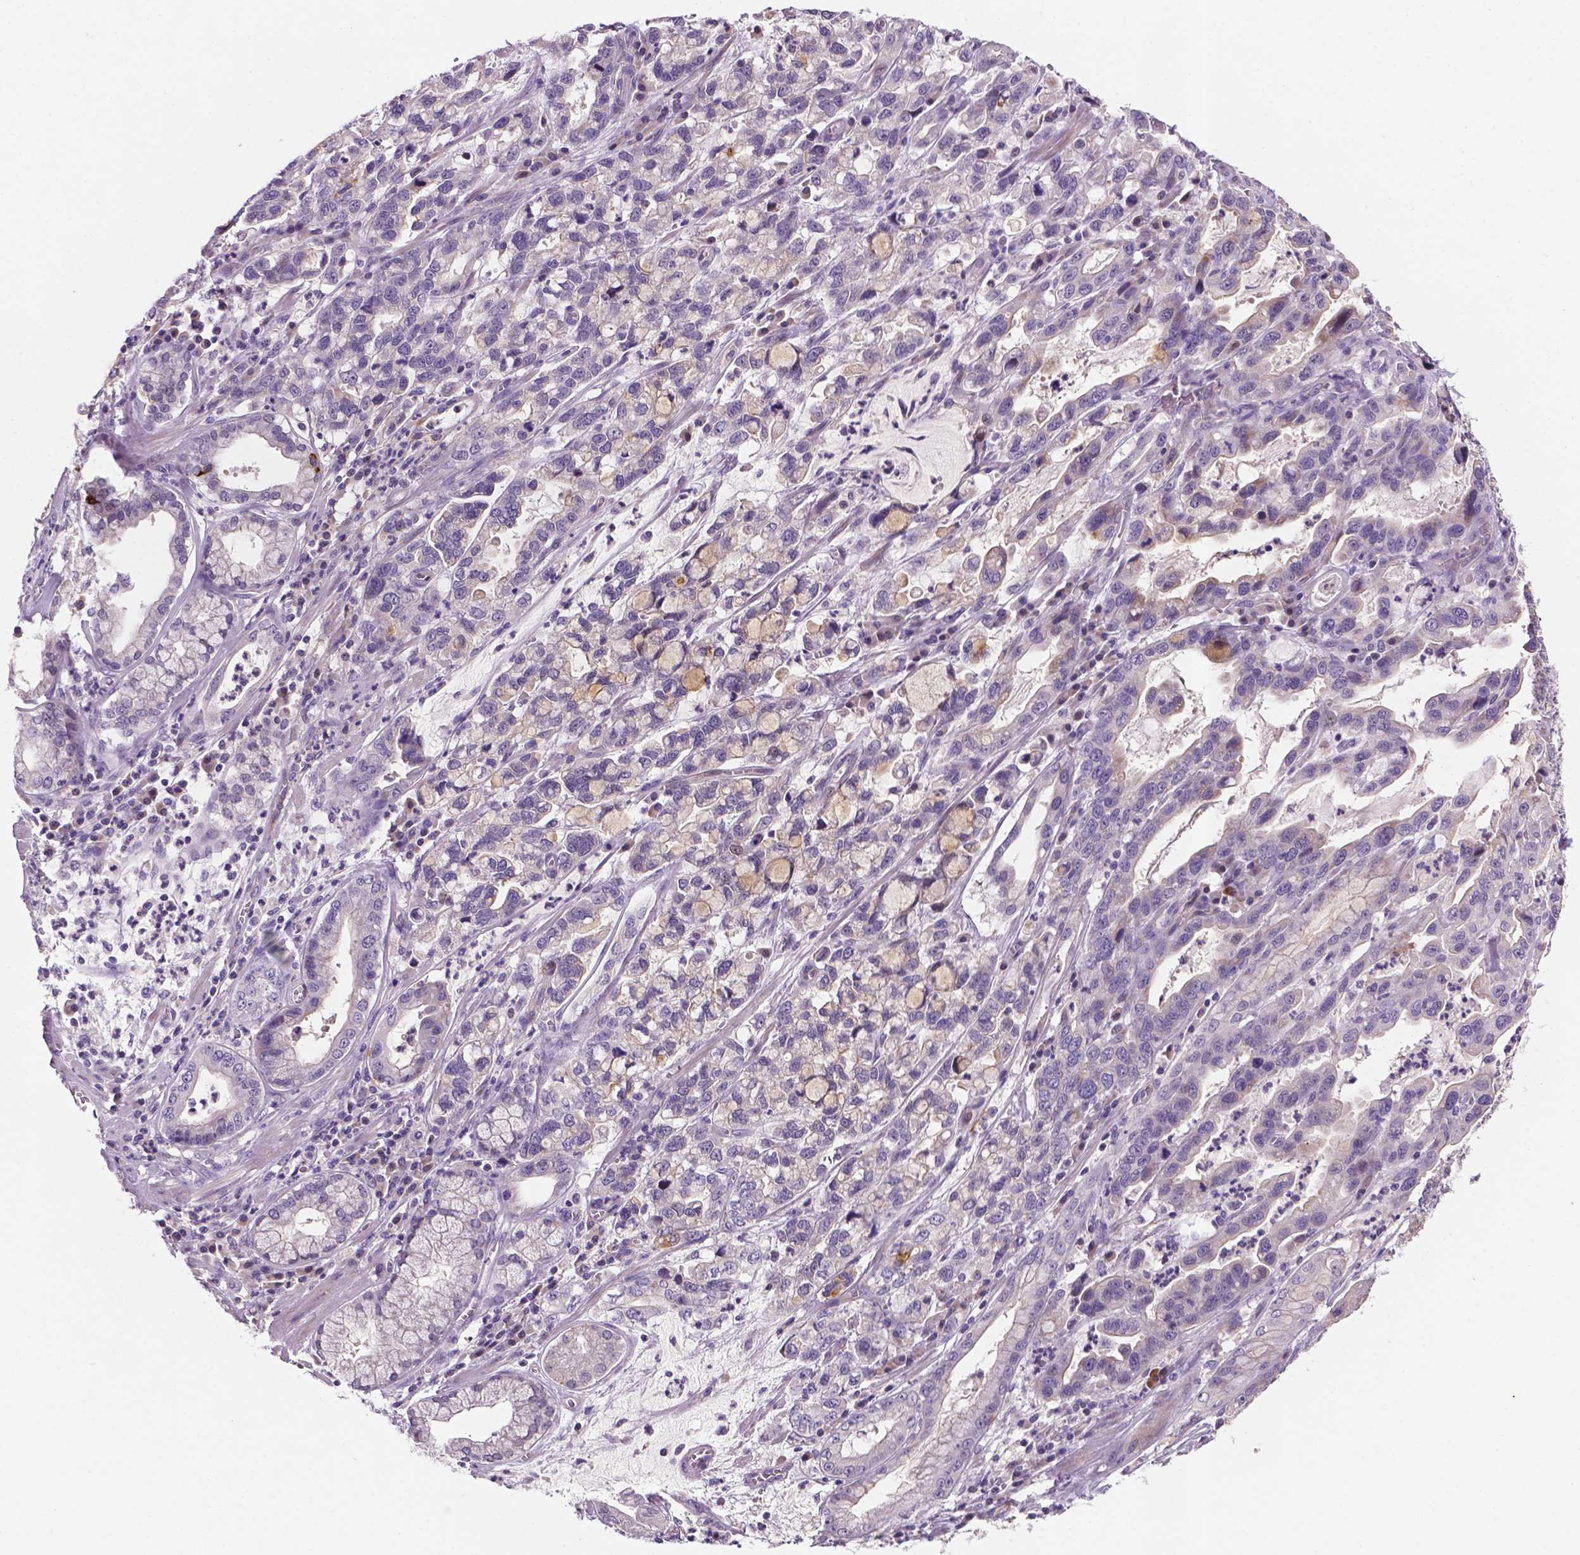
{"staining": {"intensity": "negative", "quantity": "none", "location": "none"}, "tissue": "stomach cancer", "cell_type": "Tumor cells", "image_type": "cancer", "snomed": [{"axis": "morphology", "description": "Adenocarcinoma, NOS"}, {"axis": "topography", "description": "Stomach, lower"}], "caption": "IHC of human stomach cancer exhibits no expression in tumor cells.", "gene": "TM4SF20", "patient": {"sex": "female", "age": 76}}